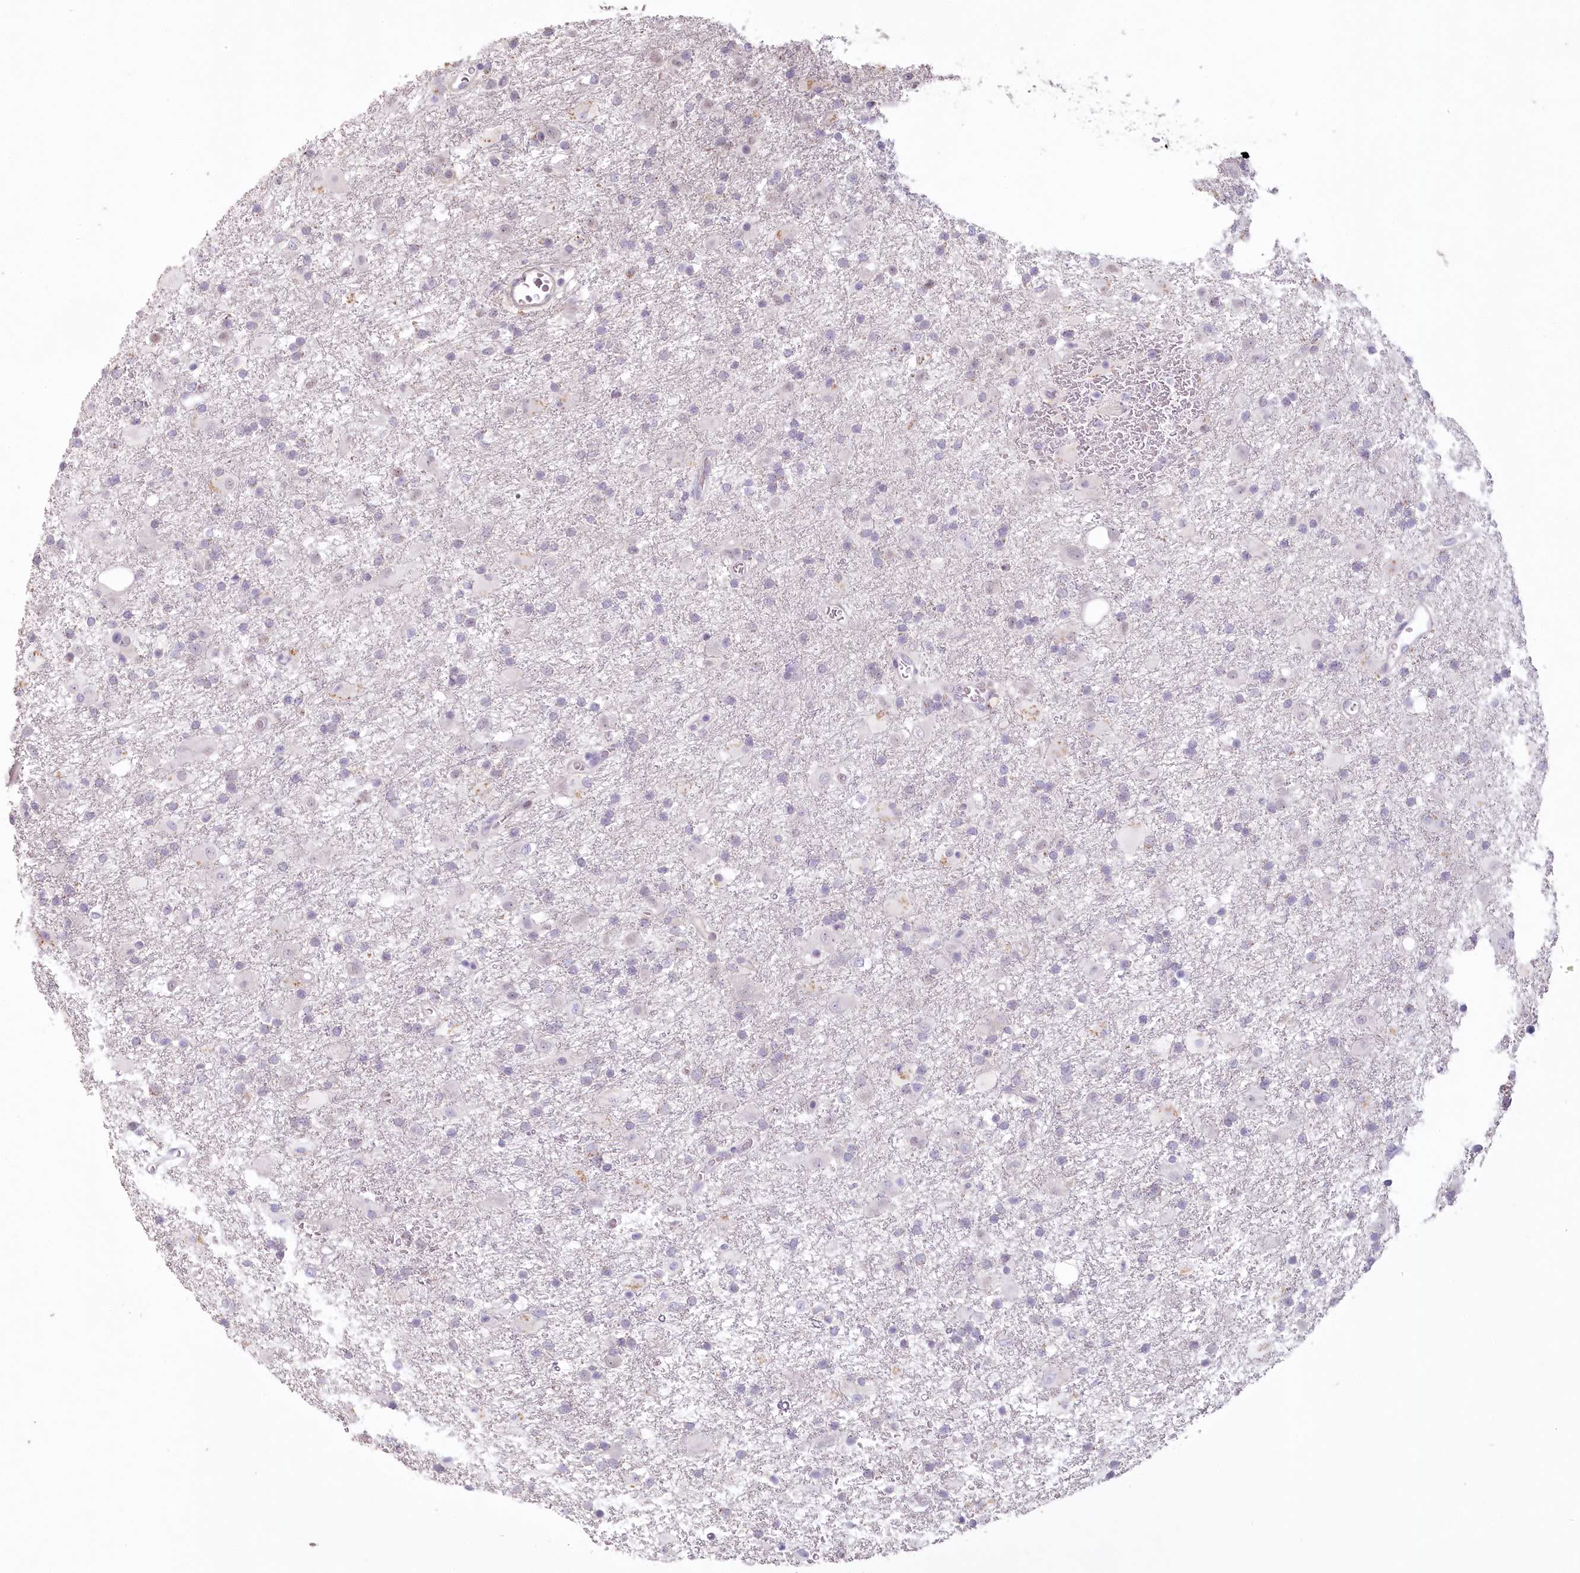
{"staining": {"intensity": "negative", "quantity": "none", "location": "none"}, "tissue": "glioma", "cell_type": "Tumor cells", "image_type": "cancer", "snomed": [{"axis": "morphology", "description": "Glioma, malignant, Low grade"}, {"axis": "topography", "description": "Brain"}], "caption": "Immunohistochemical staining of glioma exhibits no significant expression in tumor cells. The staining was performed using DAB (3,3'-diaminobenzidine) to visualize the protein expression in brown, while the nuclei were stained in blue with hematoxylin (Magnification: 20x).", "gene": "USP11", "patient": {"sex": "male", "age": 65}}